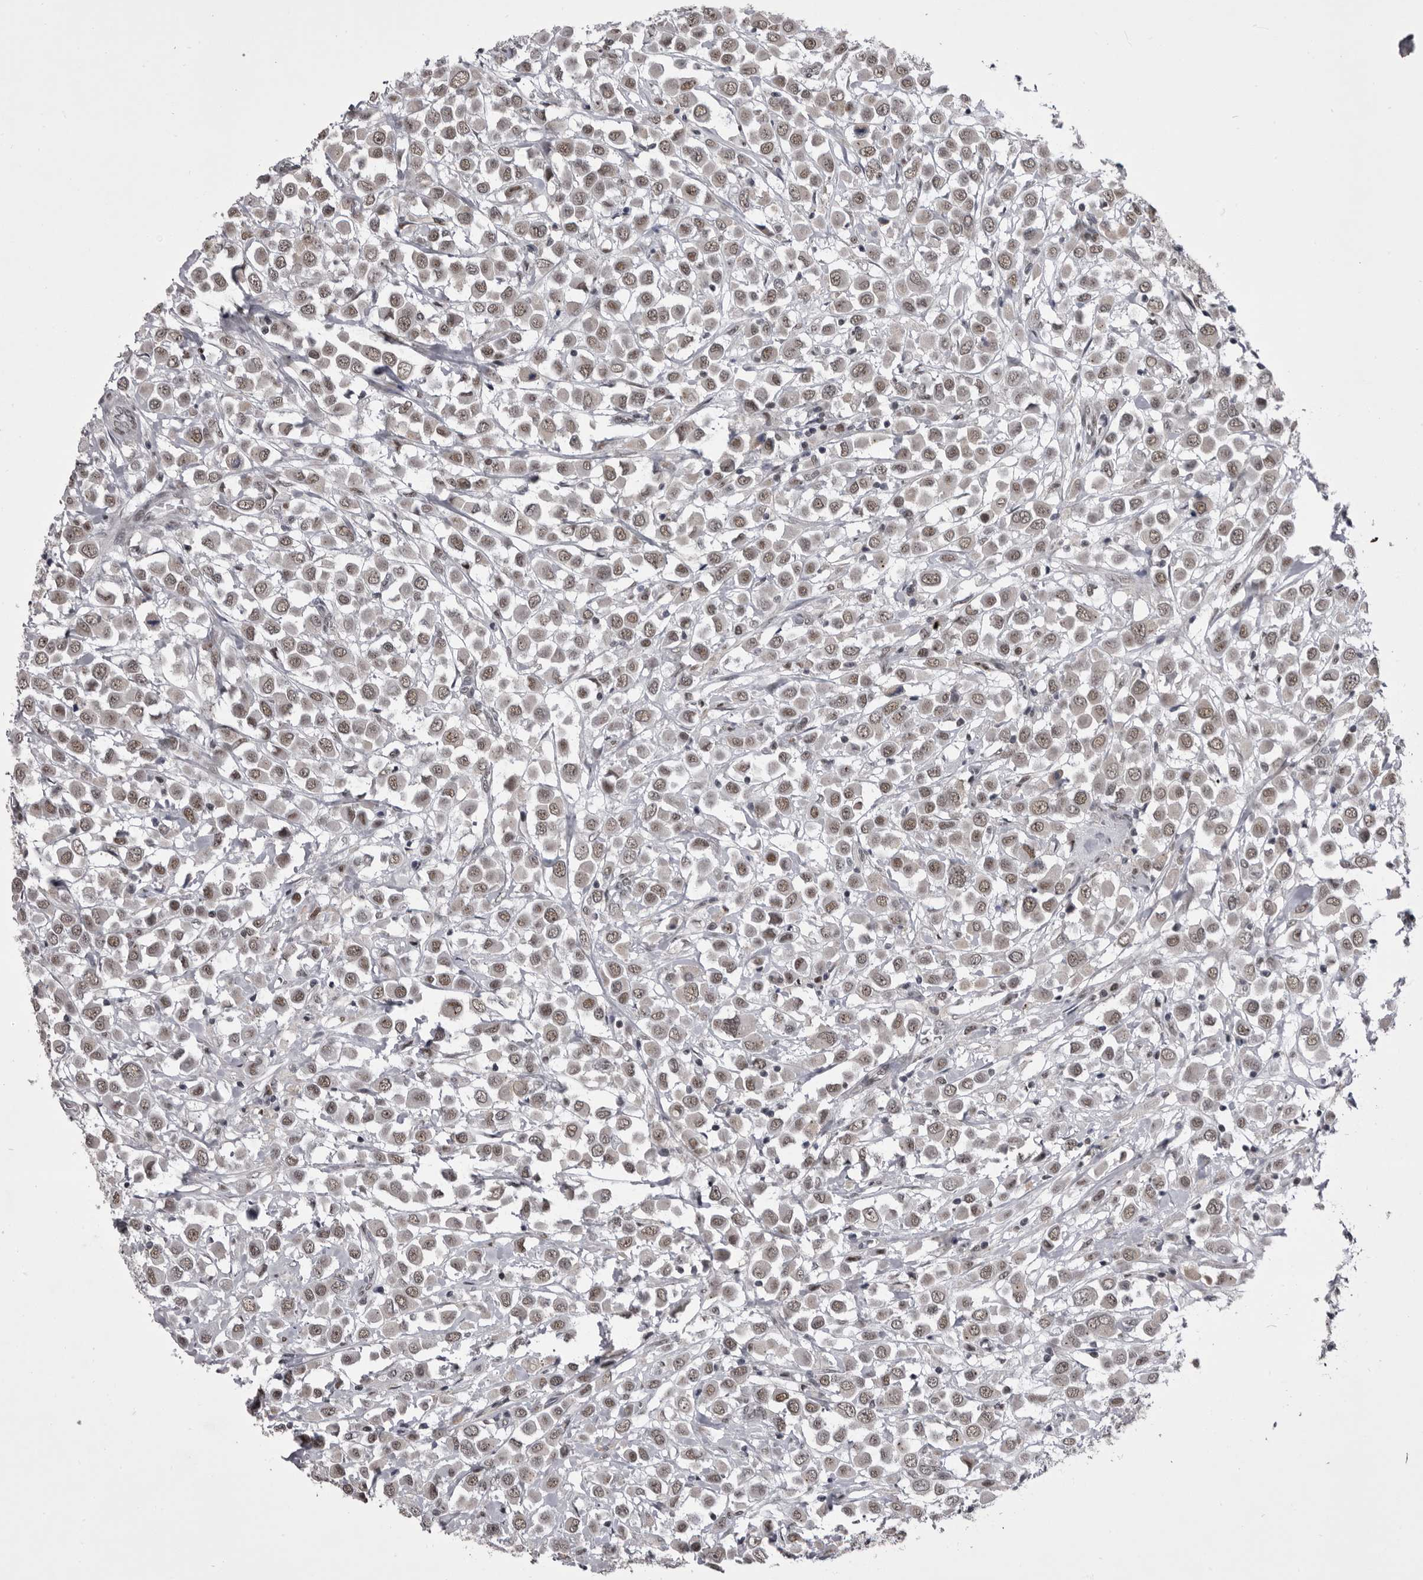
{"staining": {"intensity": "weak", "quantity": "25%-75%", "location": "nuclear"}, "tissue": "breast cancer", "cell_type": "Tumor cells", "image_type": "cancer", "snomed": [{"axis": "morphology", "description": "Duct carcinoma"}, {"axis": "topography", "description": "Breast"}], "caption": "Human breast intraductal carcinoma stained with a protein marker exhibits weak staining in tumor cells.", "gene": "PRPF3", "patient": {"sex": "female", "age": 61}}